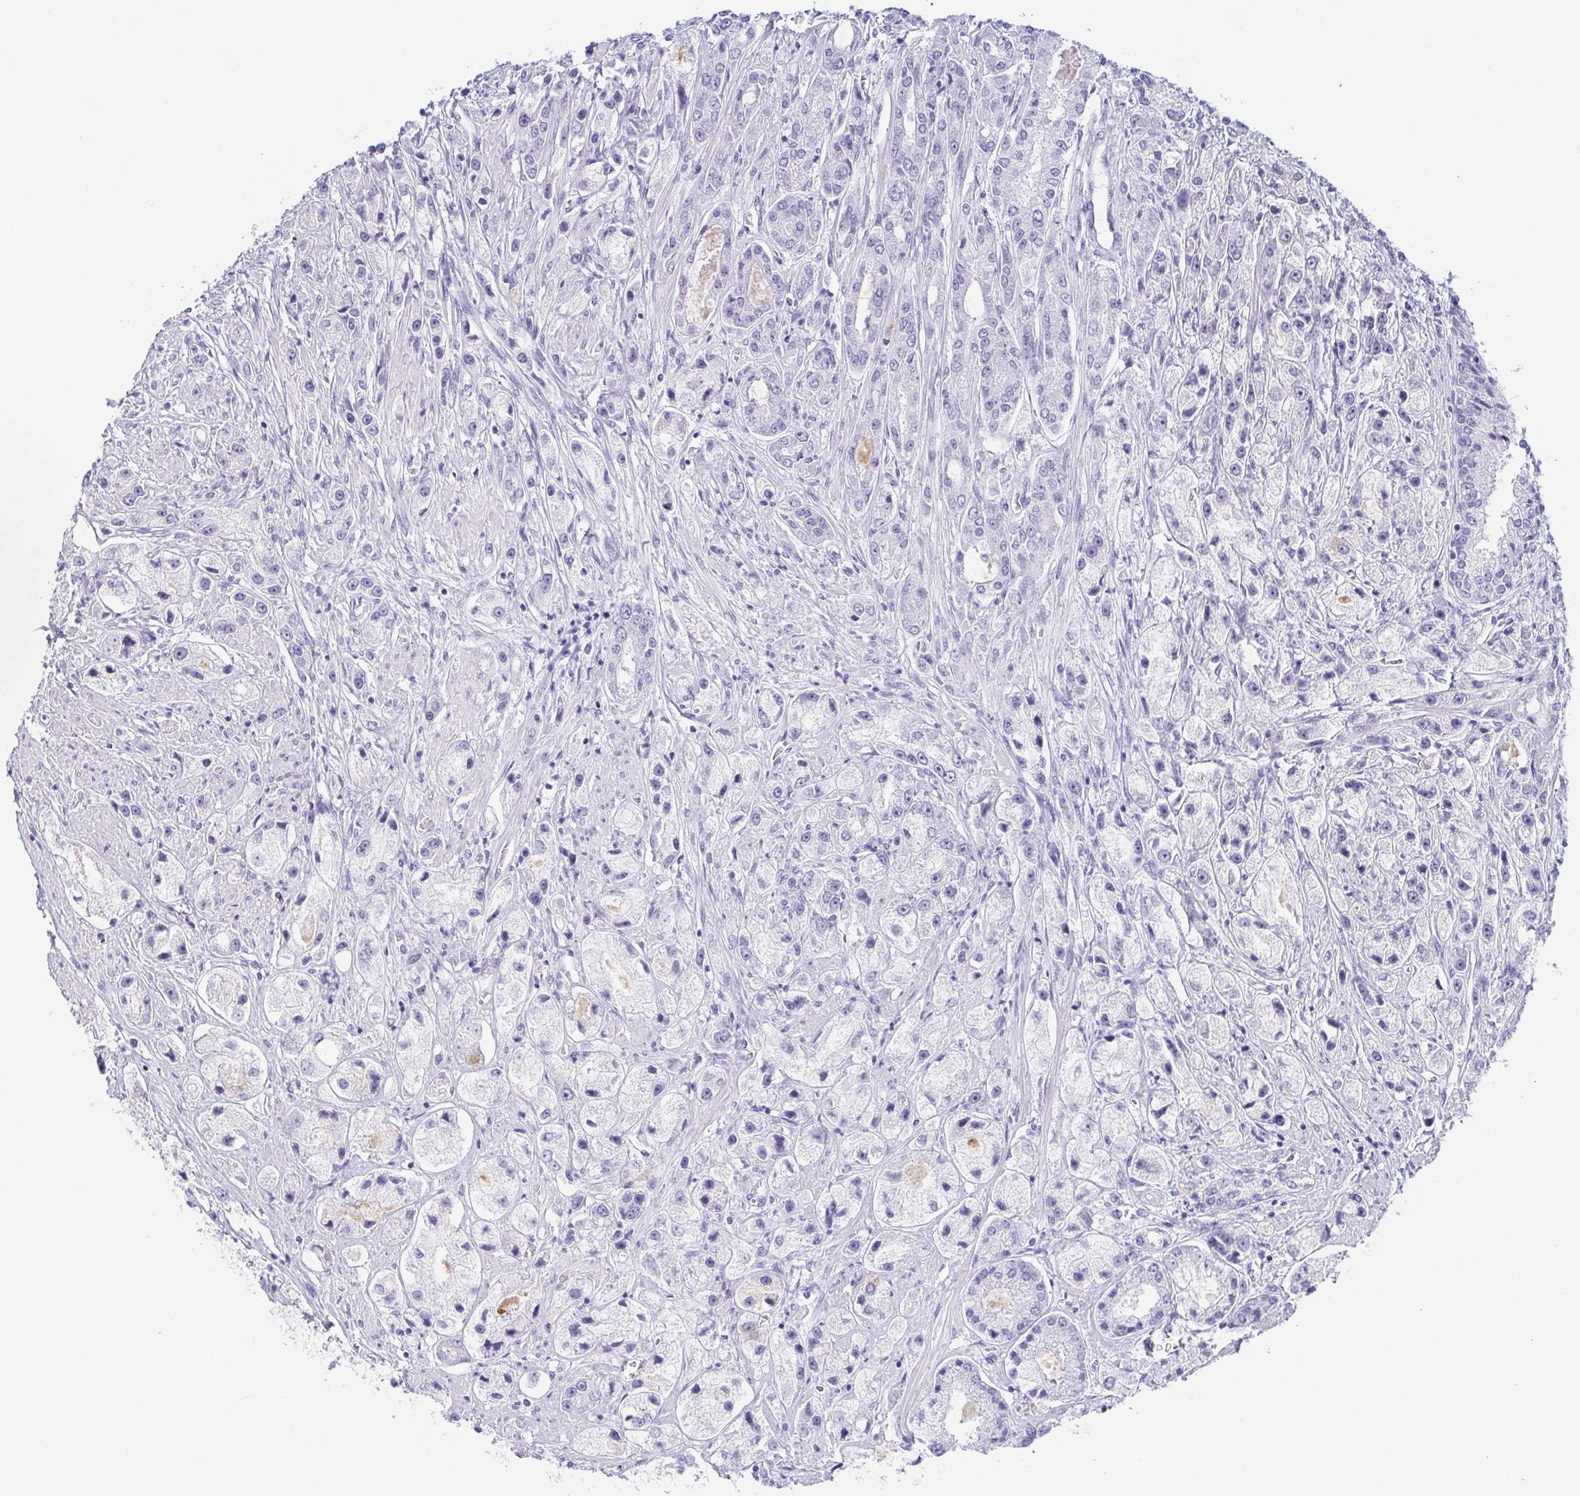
{"staining": {"intensity": "negative", "quantity": "none", "location": "none"}, "tissue": "prostate cancer", "cell_type": "Tumor cells", "image_type": "cancer", "snomed": [{"axis": "morphology", "description": "Adenocarcinoma, High grade"}, {"axis": "topography", "description": "Prostate"}], "caption": "Immunohistochemistry photomicrograph of neoplastic tissue: prostate cancer stained with DAB (3,3'-diaminobenzidine) shows no significant protein expression in tumor cells.", "gene": "ZG16B", "patient": {"sex": "male", "age": 67}}